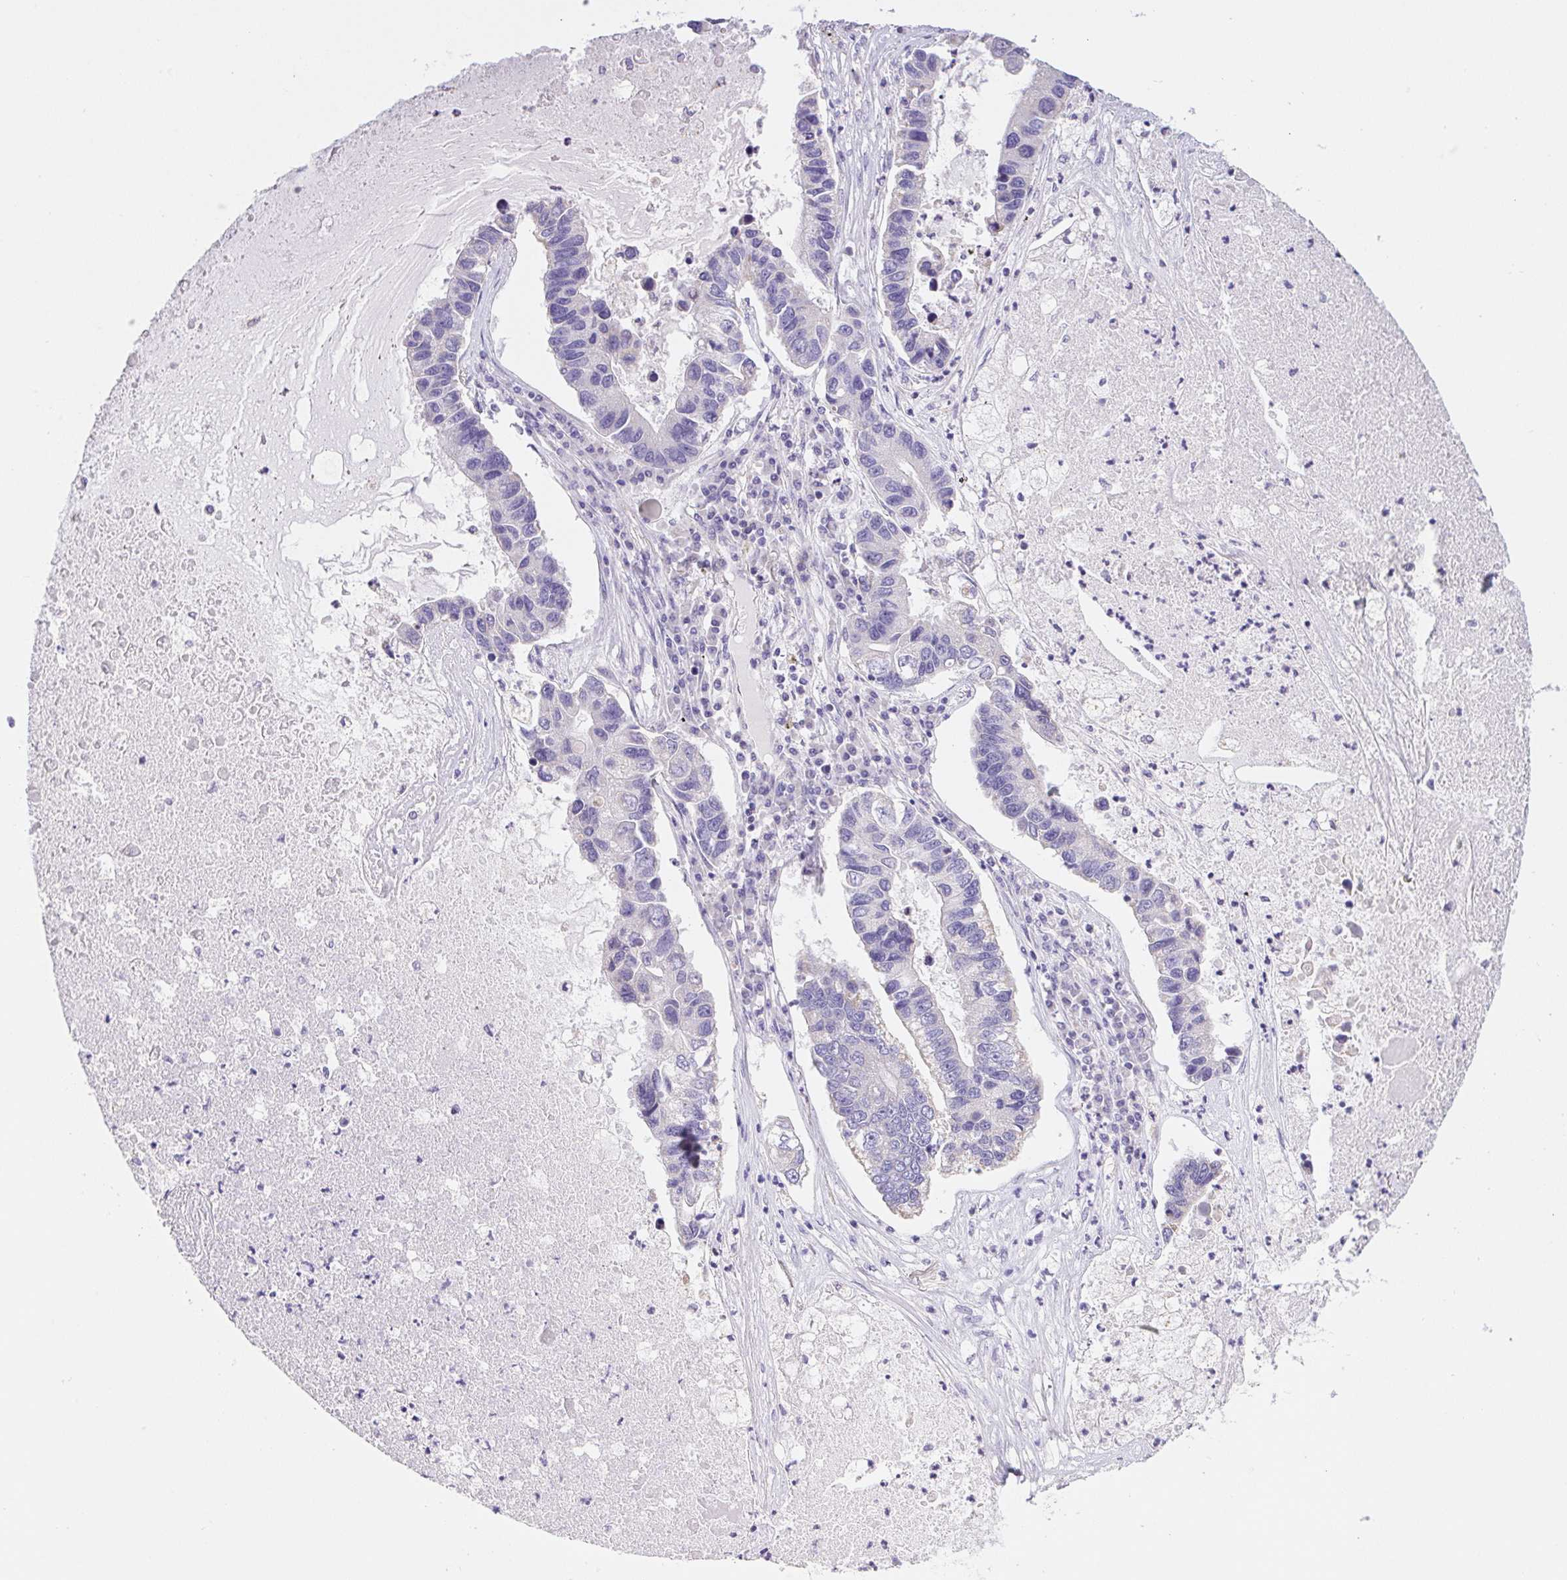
{"staining": {"intensity": "negative", "quantity": "none", "location": "none"}, "tissue": "lung cancer", "cell_type": "Tumor cells", "image_type": "cancer", "snomed": [{"axis": "morphology", "description": "Adenocarcinoma, NOS"}, {"axis": "topography", "description": "Bronchus"}, {"axis": "topography", "description": "Lung"}], "caption": "Immunohistochemical staining of lung adenocarcinoma displays no significant expression in tumor cells.", "gene": "FKBP6", "patient": {"sex": "female", "age": 51}}